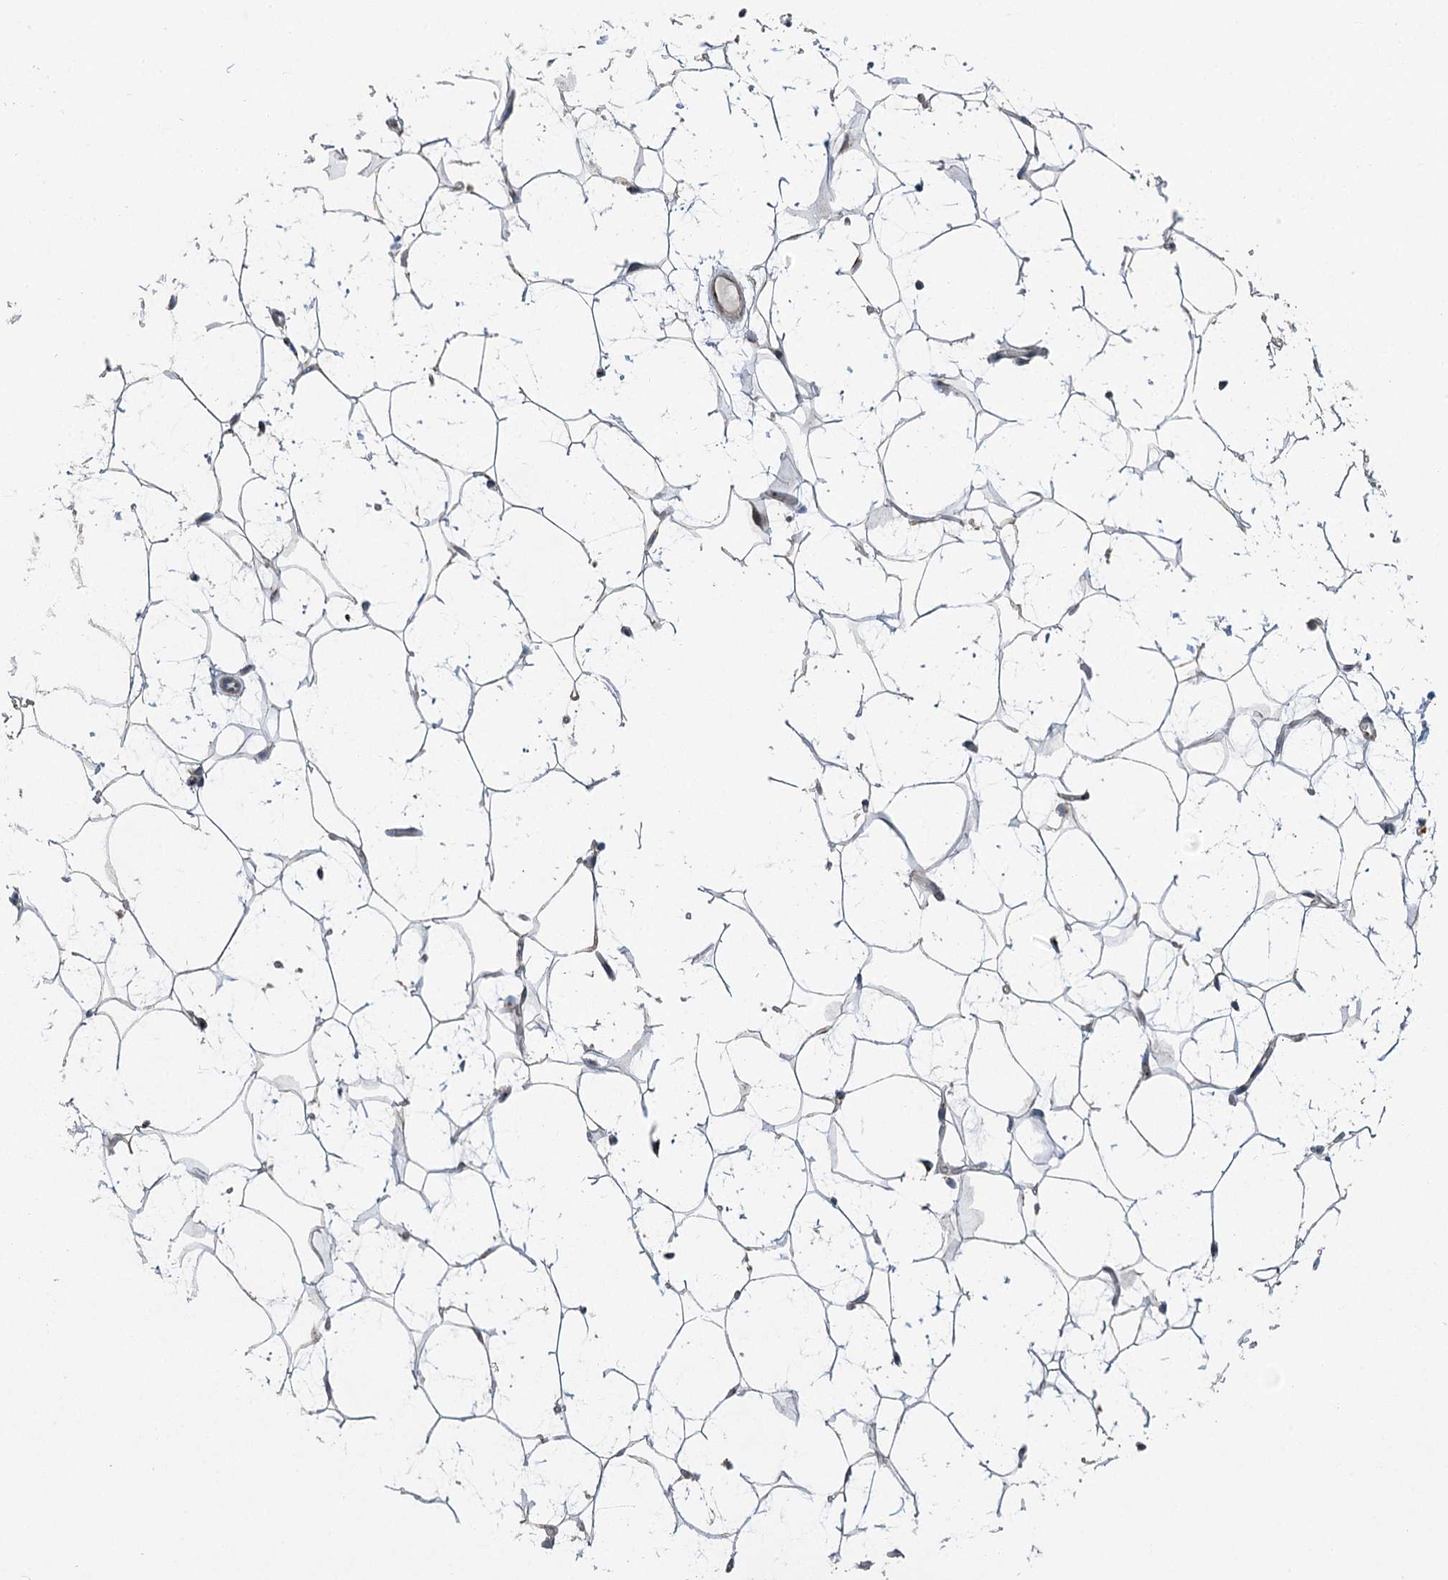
{"staining": {"intensity": "moderate", "quantity": "25%-75%", "location": "cytoplasmic/membranous"}, "tissue": "adipose tissue", "cell_type": "Adipocytes", "image_type": "normal", "snomed": [{"axis": "morphology", "description": "Normal tissue, NOS"}, {"axis": "topography", "description": "Breast"}], "caption": "This micrograph reveals immunohistochemistry (IHC) staining of benign adipose tissue, with medium moderate cytoplasmic/membranous staining in about 25%-75% of adipocytes.", "gene": "ITIH5", "patient": {"sex": "female", "age": 26}}